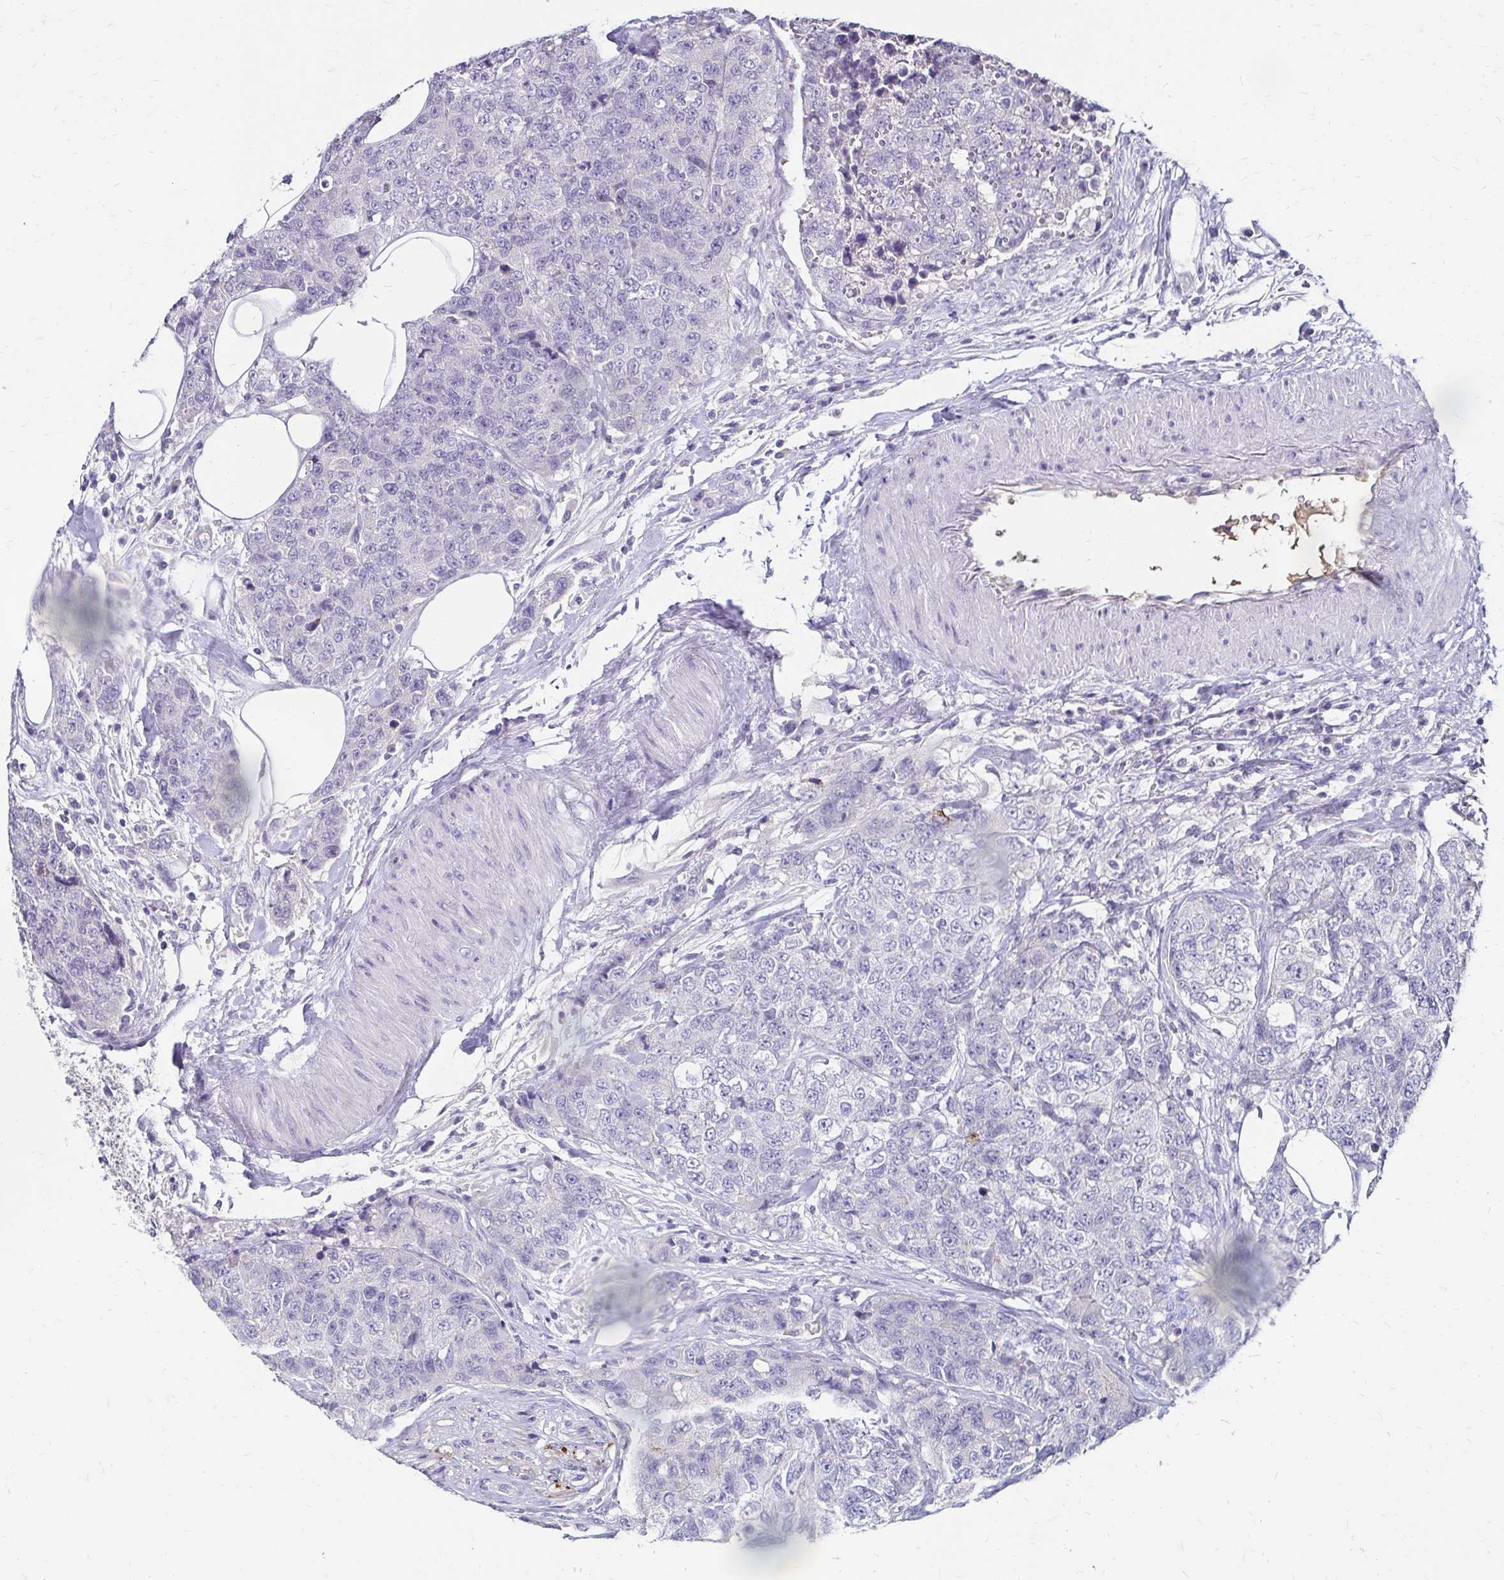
{"staining": {"intensity": "negative", "quantity": "none", "location": "none"}, "tissue": "urothelial cancer", "cell_type": "Tumor cells", "image_type": "cancer", "snomed": [{"axis": "morphology", "description": "Urothelial carcinoma, High grade"}, {"axis": "topography", "description": "Urinary bladder"}], "caption": "DAB (3,3'-diaminobenzidine) immunohistochemical staining of human high-grade urothelial carcinoma shows no significant staining in tumor cells.", "gene": "SCG3", "patient": {"sex": "female", "age": 78}}